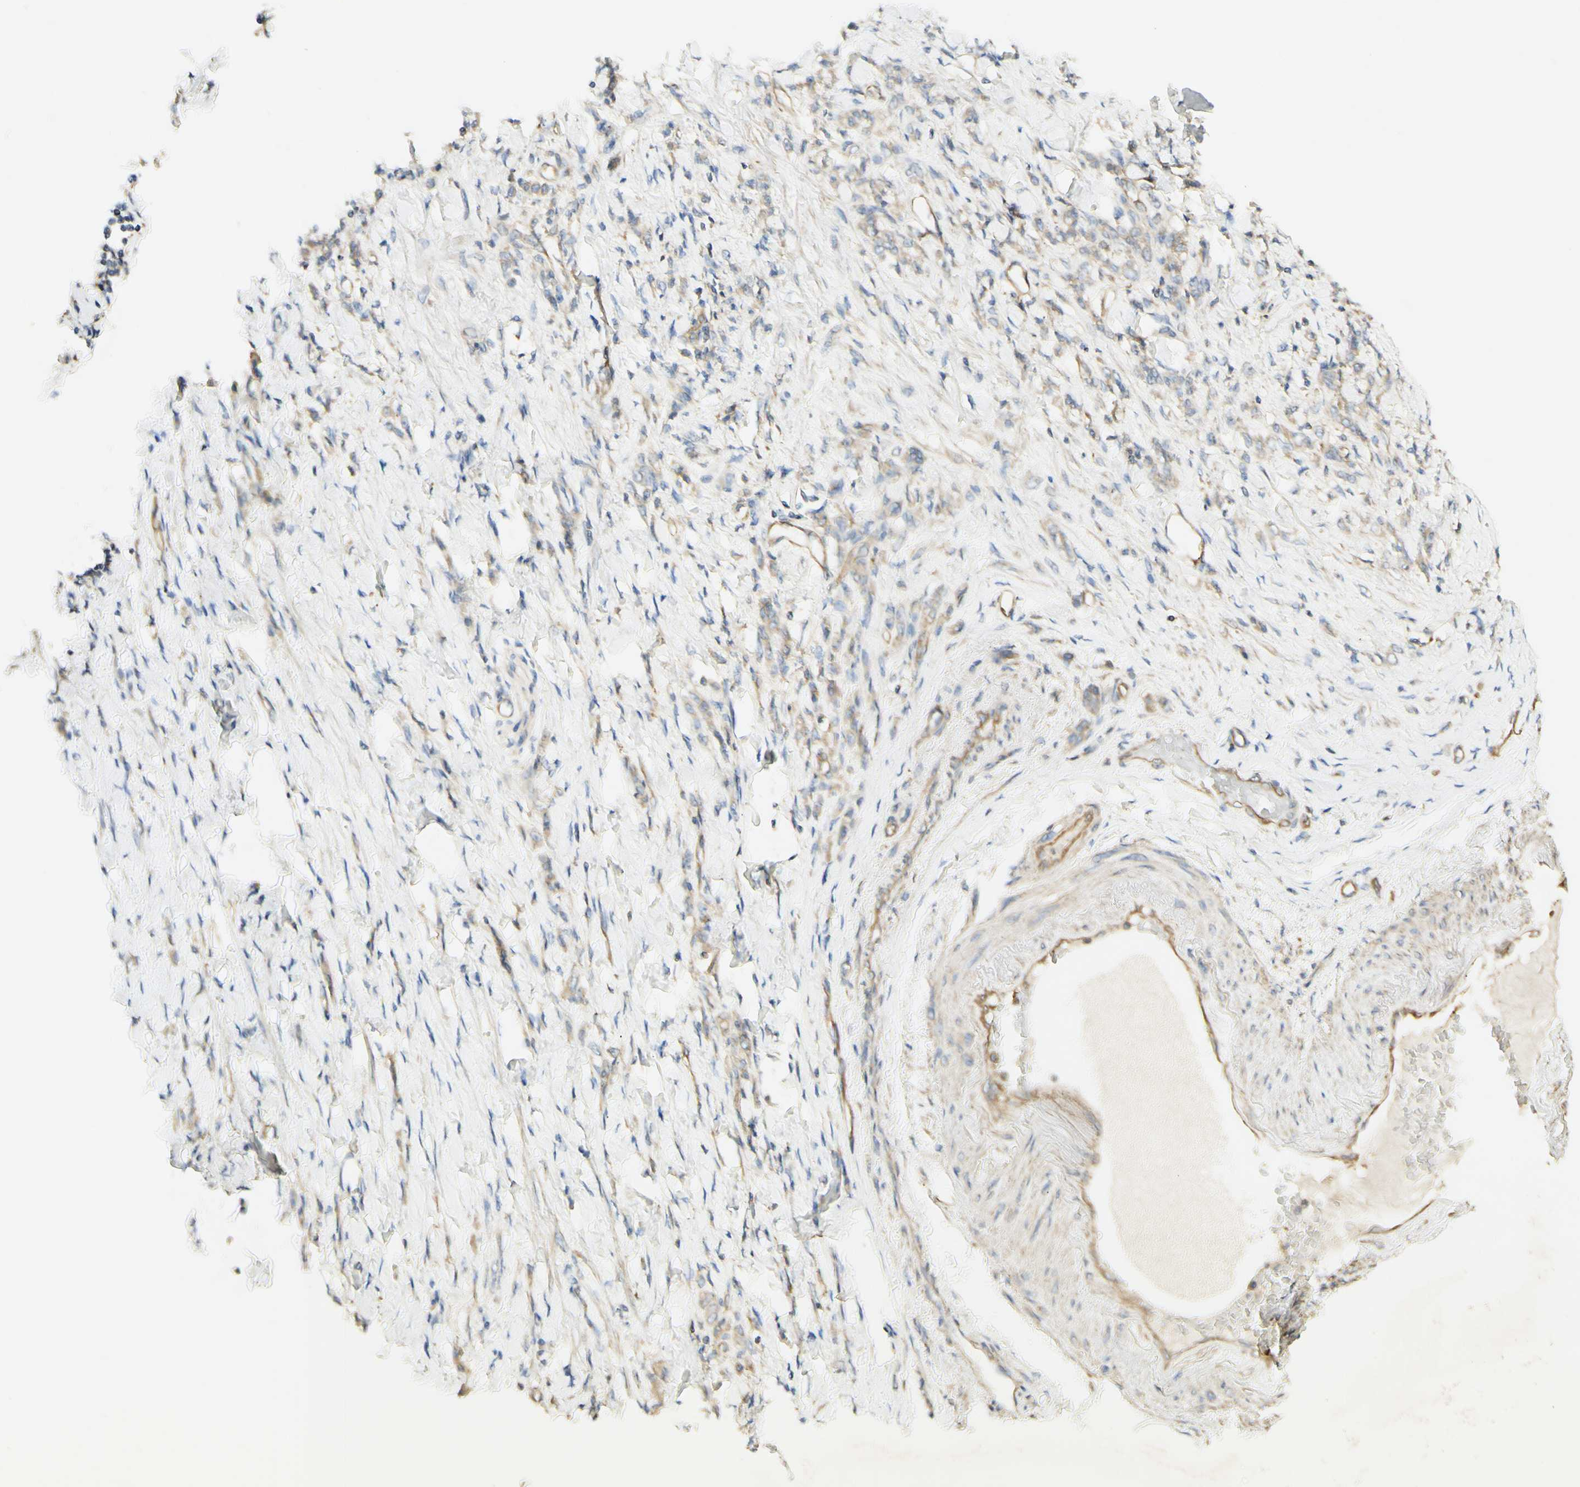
{"staining": {"intensity": "weak", "quantity": ">75%", "location": "cytoplasmic/membranous"}, "tissue": "stomach cancer", "cell_type": "Tumor cells", "image_type": "cancer", "snomed": [{"axis": "morphology", "description": "Adenocarcinoma, NOS"}, {"axis": "topography", "description": "Stomach"}], "caption": "Weak cytoplasmic/membranous positivity is identified in approximately >75% of tumor cells in adenocarcinoma (stomach). (DAB IHC, brown staining for protein, blue staining for nuclei).", "gene": "IKBKG", "patient": {"sex": "male", "age": 82}}